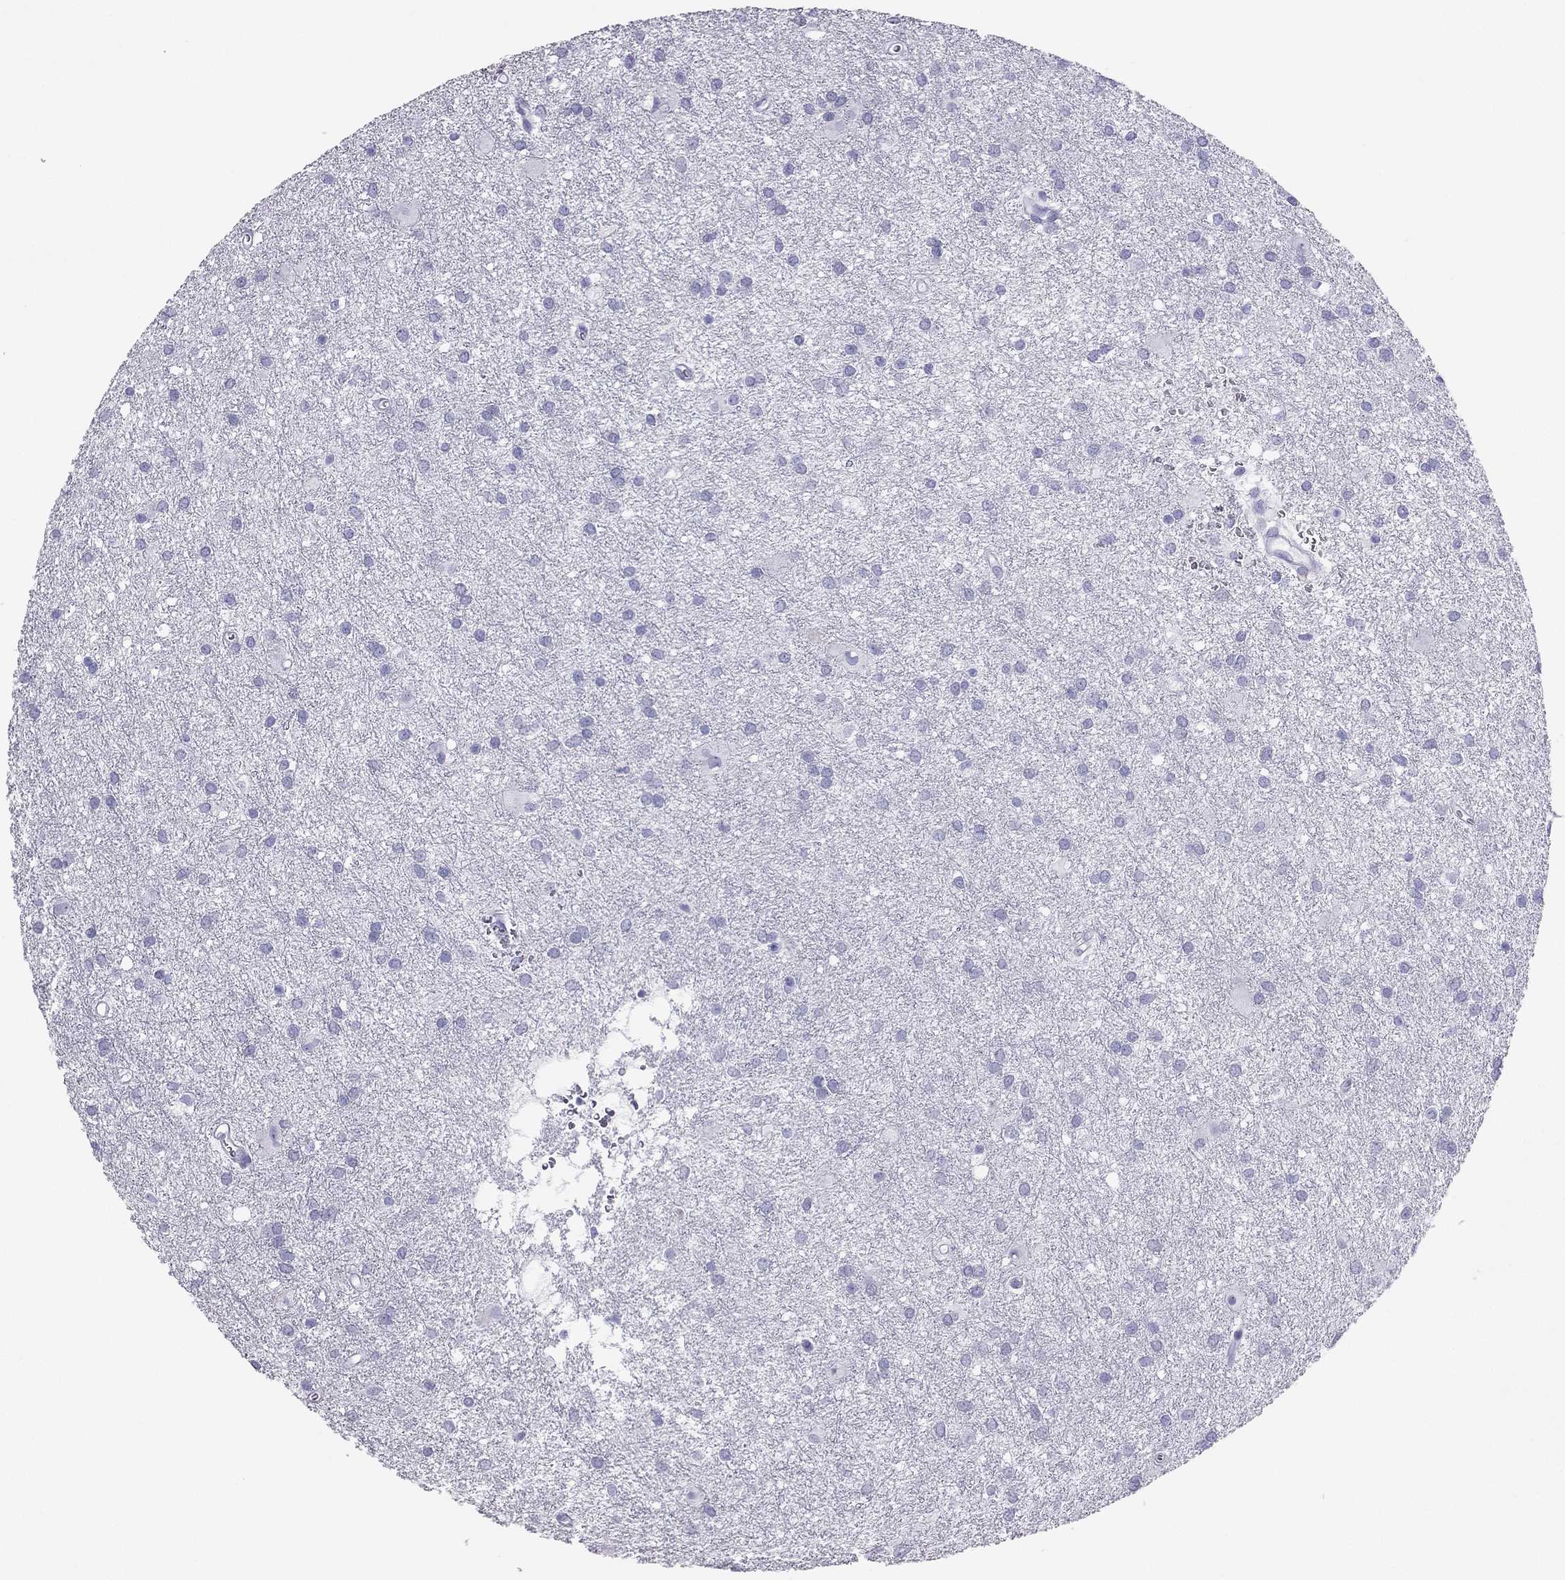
{"staining": {"intensity": "negative", "quantity": "none", "location": "none"}, "tissue": "glioma", "cell_type": "Tumor cells", "image_type": "cancer", "snomed": [{"axis": "morphology", "description": "Glioma, malignant, Low grade"}, {"axis": "topography", "description": "Brain"}], "caption": "Malignant glioma (low-grade) was stained to show a protein in brown. There is no significant expression in tumor cells. (DAB (3,3'-diaminobenzidine) IHC, high magnification).", "gene": "PDE6A", "patient": {"sex": "male", "age": 58}}